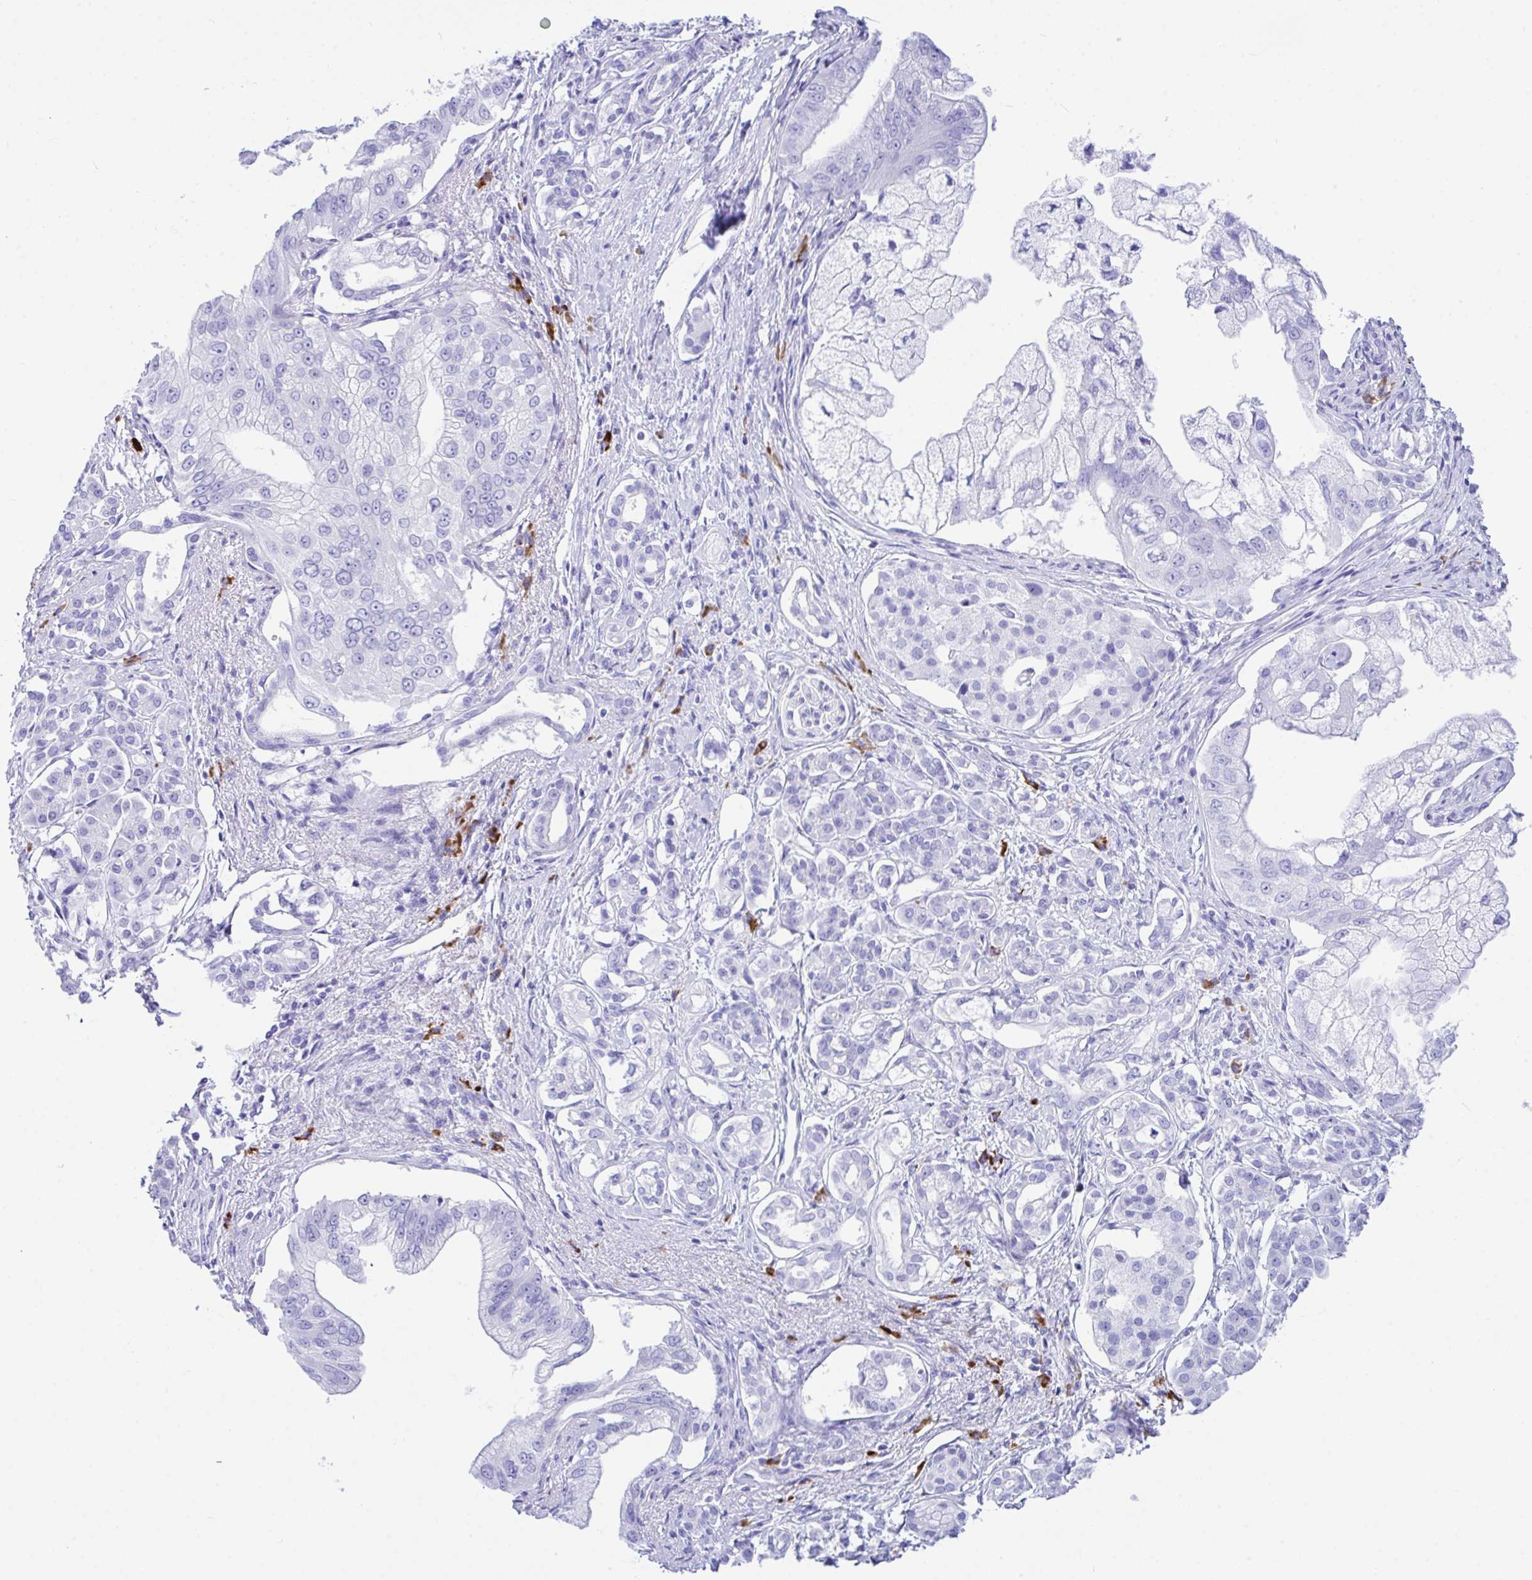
{"staining": {"intensity": "negative", "quantity": "none", "location": "none"}, "tissue": "pancreatic cancer", "cell_type": "Tumor cells", "image_type": "cancer", "snomed": [{"axis": "morphology", "description": "Adenocarcinoma, NOS"}, {"axis": "topography", "description": "Pancreas"}], "caption": "Immunohistochemistry (IHC) of human adenocarcinoma (pancreatic) shows no positivity in tumor cells. (Stains: DAB immunohistochemistry with hematoxylin counter stain, Microscopy: brightfield microscopy at high magnification).", "gene": "BEST4", "patient": {"sex": "male", "age": 70}}